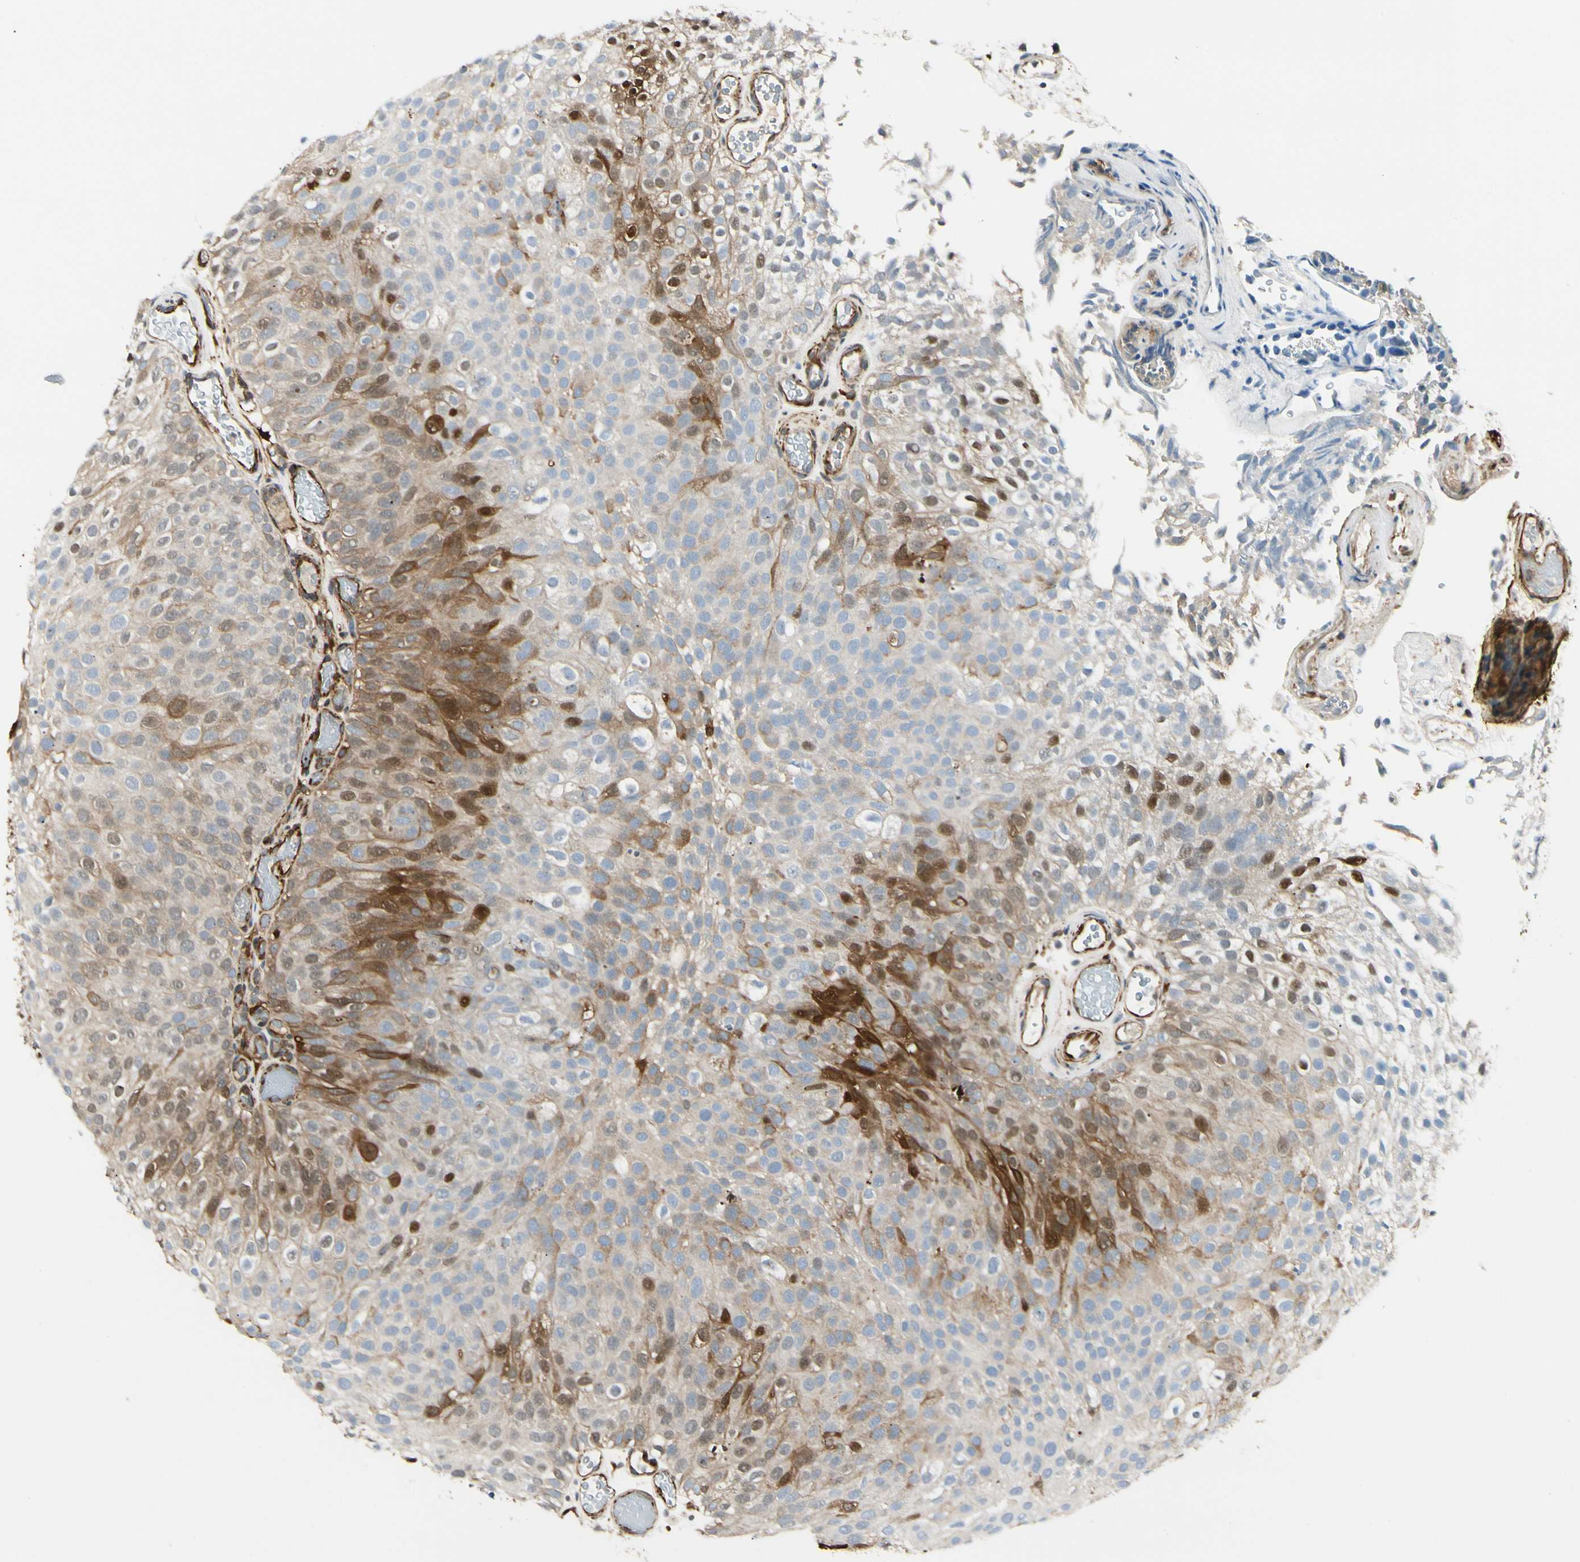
{"staining": {"intensity": "strong", "quantity": "<25%", "location": "cytoplasmic/membranous,nuclear"}, "tissue": "urothelial cancer", "cell_type": "Tumor cells", "image_type": "cancer", "snomed": [{"axis": "morphology", "description": "Urothelial carcinoma, Low grade"}, {"axis": "topography", "description": "Urinary bladder"}], "caption": "Immunohistochemistry (IHC) staining of urothelial carcinoma (low-grade), which exhibits medium levels of strong cytoplasmic/membranous and nuclear positivity in approximately <25% of tumor cells indicating strong cytoplasmic/membranous and nuclear protein positivity. The staining was performed using DAB (brown) for protein detection and nuclei were counterstained in hematoxylin (blue).", "gene": "FTH1", "patient": {"sex": "male", "age": 78}}